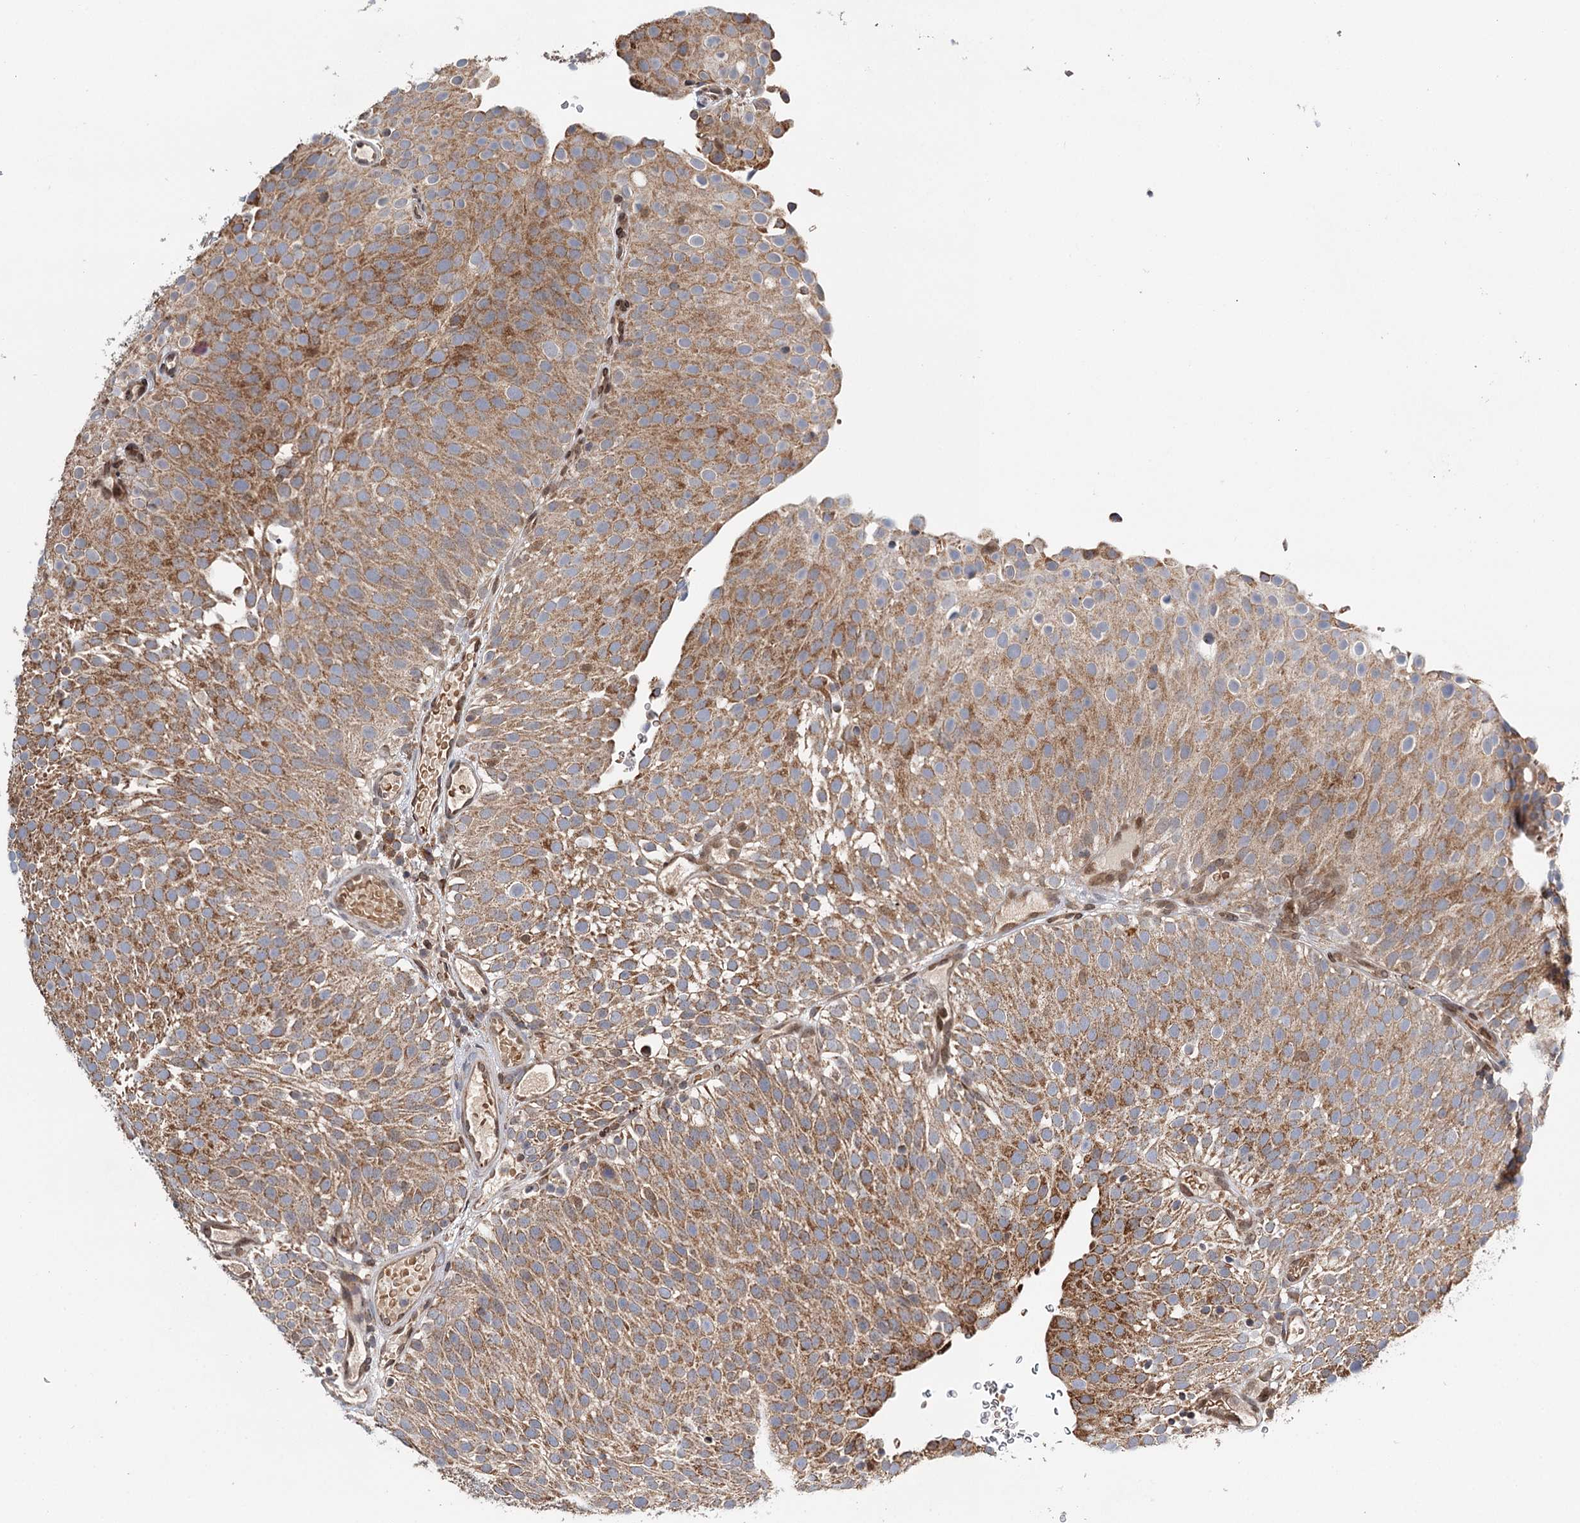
{"staining": {"intensity": "moderate", "quantity": ">75%", "location": "cytoplasmic/membranous"}, "tissue": "urothelial cancer", "cell_type": "Tumor cells", "image_type": "cancer", "snomed": [{"axis": "morphology", "description": "Urothelial carcinoma, Low grade"}, {"axis": "topography", "description": "Urinary bladder"}], "caption": "Brown immunohistochemical staining in human urothelial cancer reveals moderate cytoplasmic/membranous positivity in about >75% of tumor cells. Nuclei are stained in blue.", "gene": "CFAP46", "patient": {"sex": "male", "age": 78}}